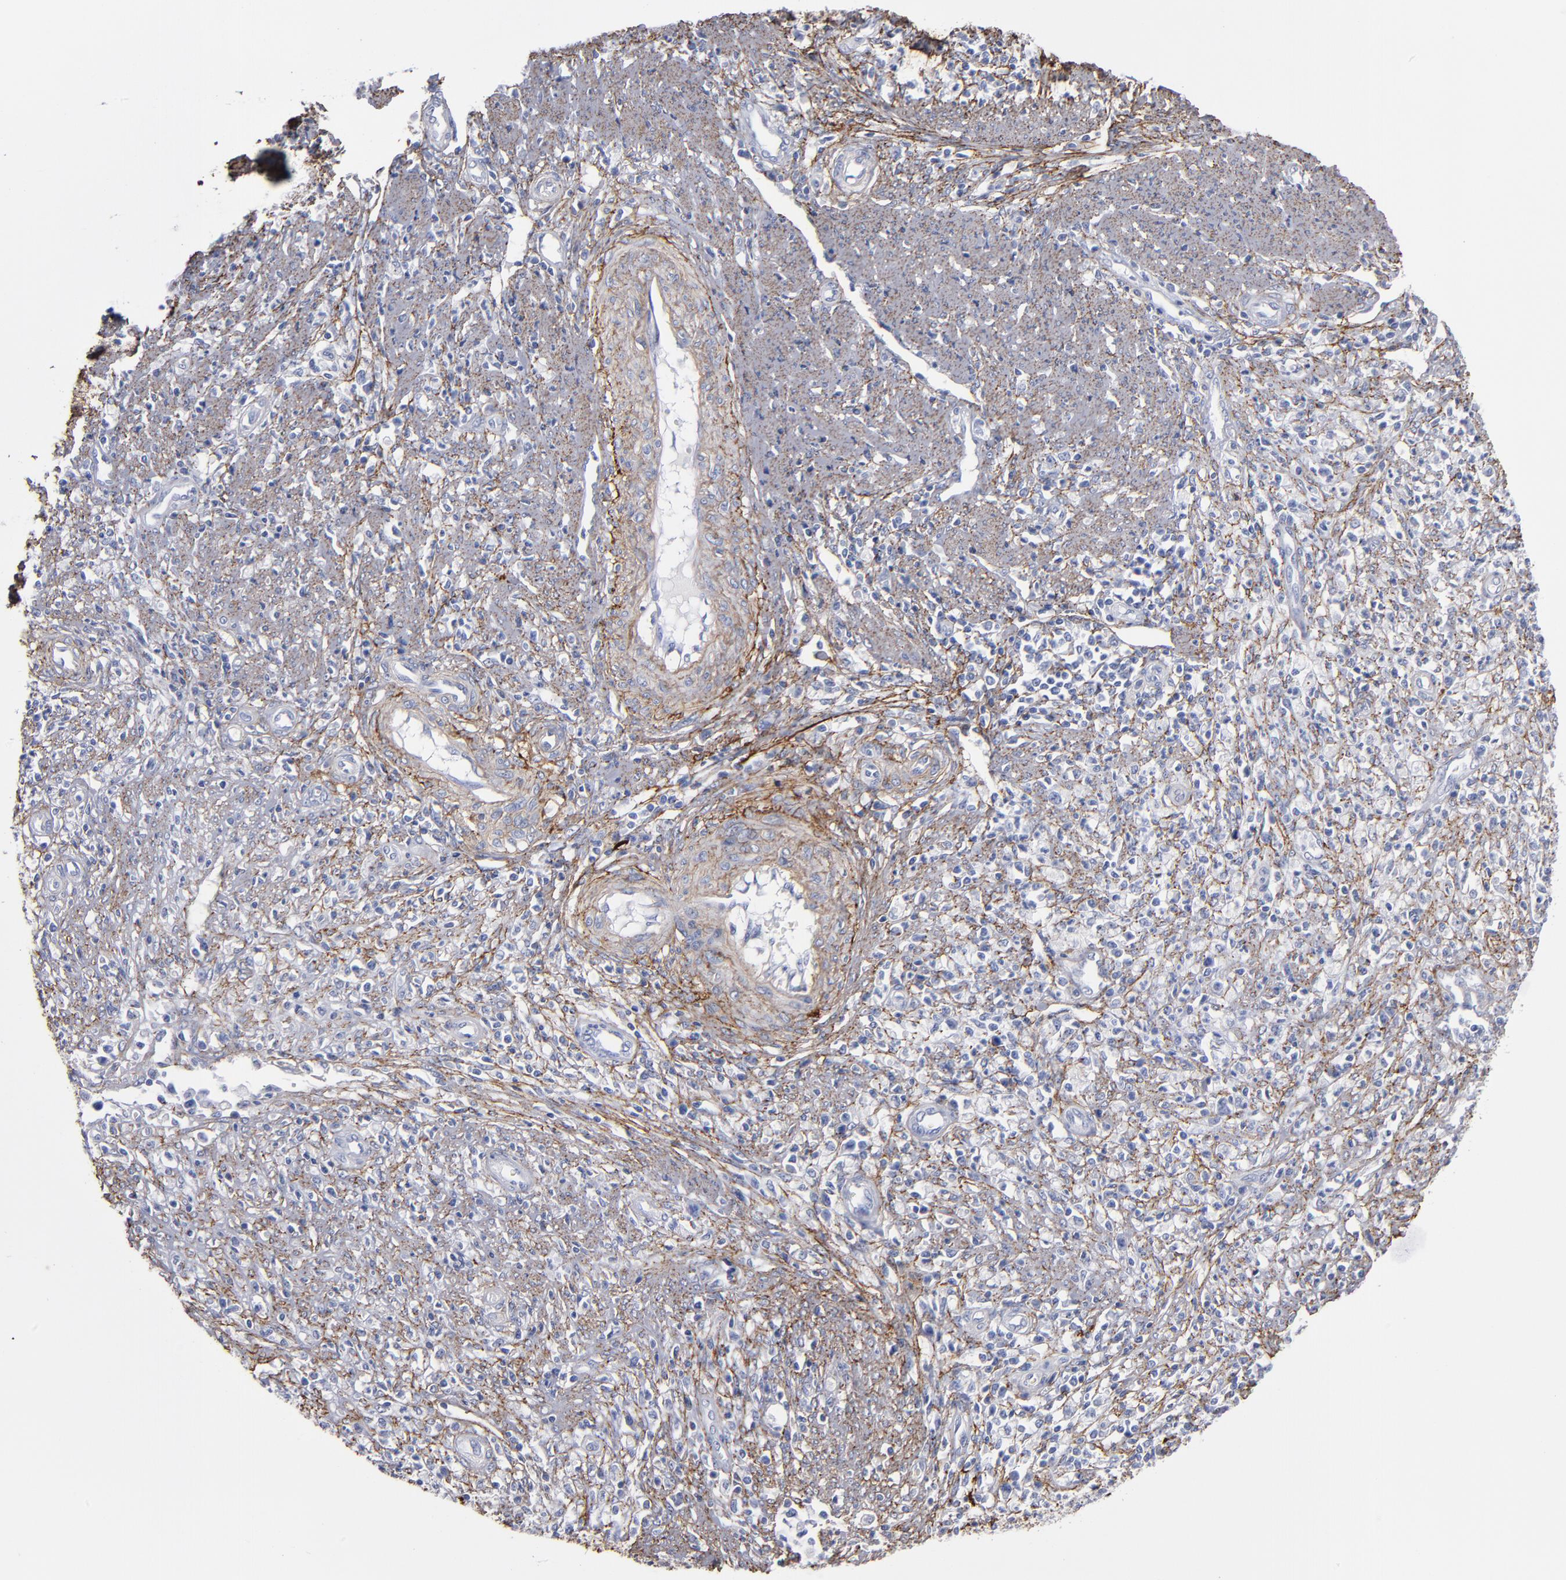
{"staining": {"intensity": "negative", "quantity": "none", "location": "none"}, "tissue": "cervical cancer", "cell_type": "Tumor cells", "image_type": "cancer", "snomed": [{"axis": "morphology", "description": "Adenocarcinoma, NOS"}, {"axis": "topography", "description": "Cervix"}], "caption": "This is an immunohistochemistry (IHC) micrograph of cervical cancer (adenocarcinoma). There is no positivity in tumor cells.", "gene": "EMILIN1", "patient": {"sex": "female", "age": 36}}